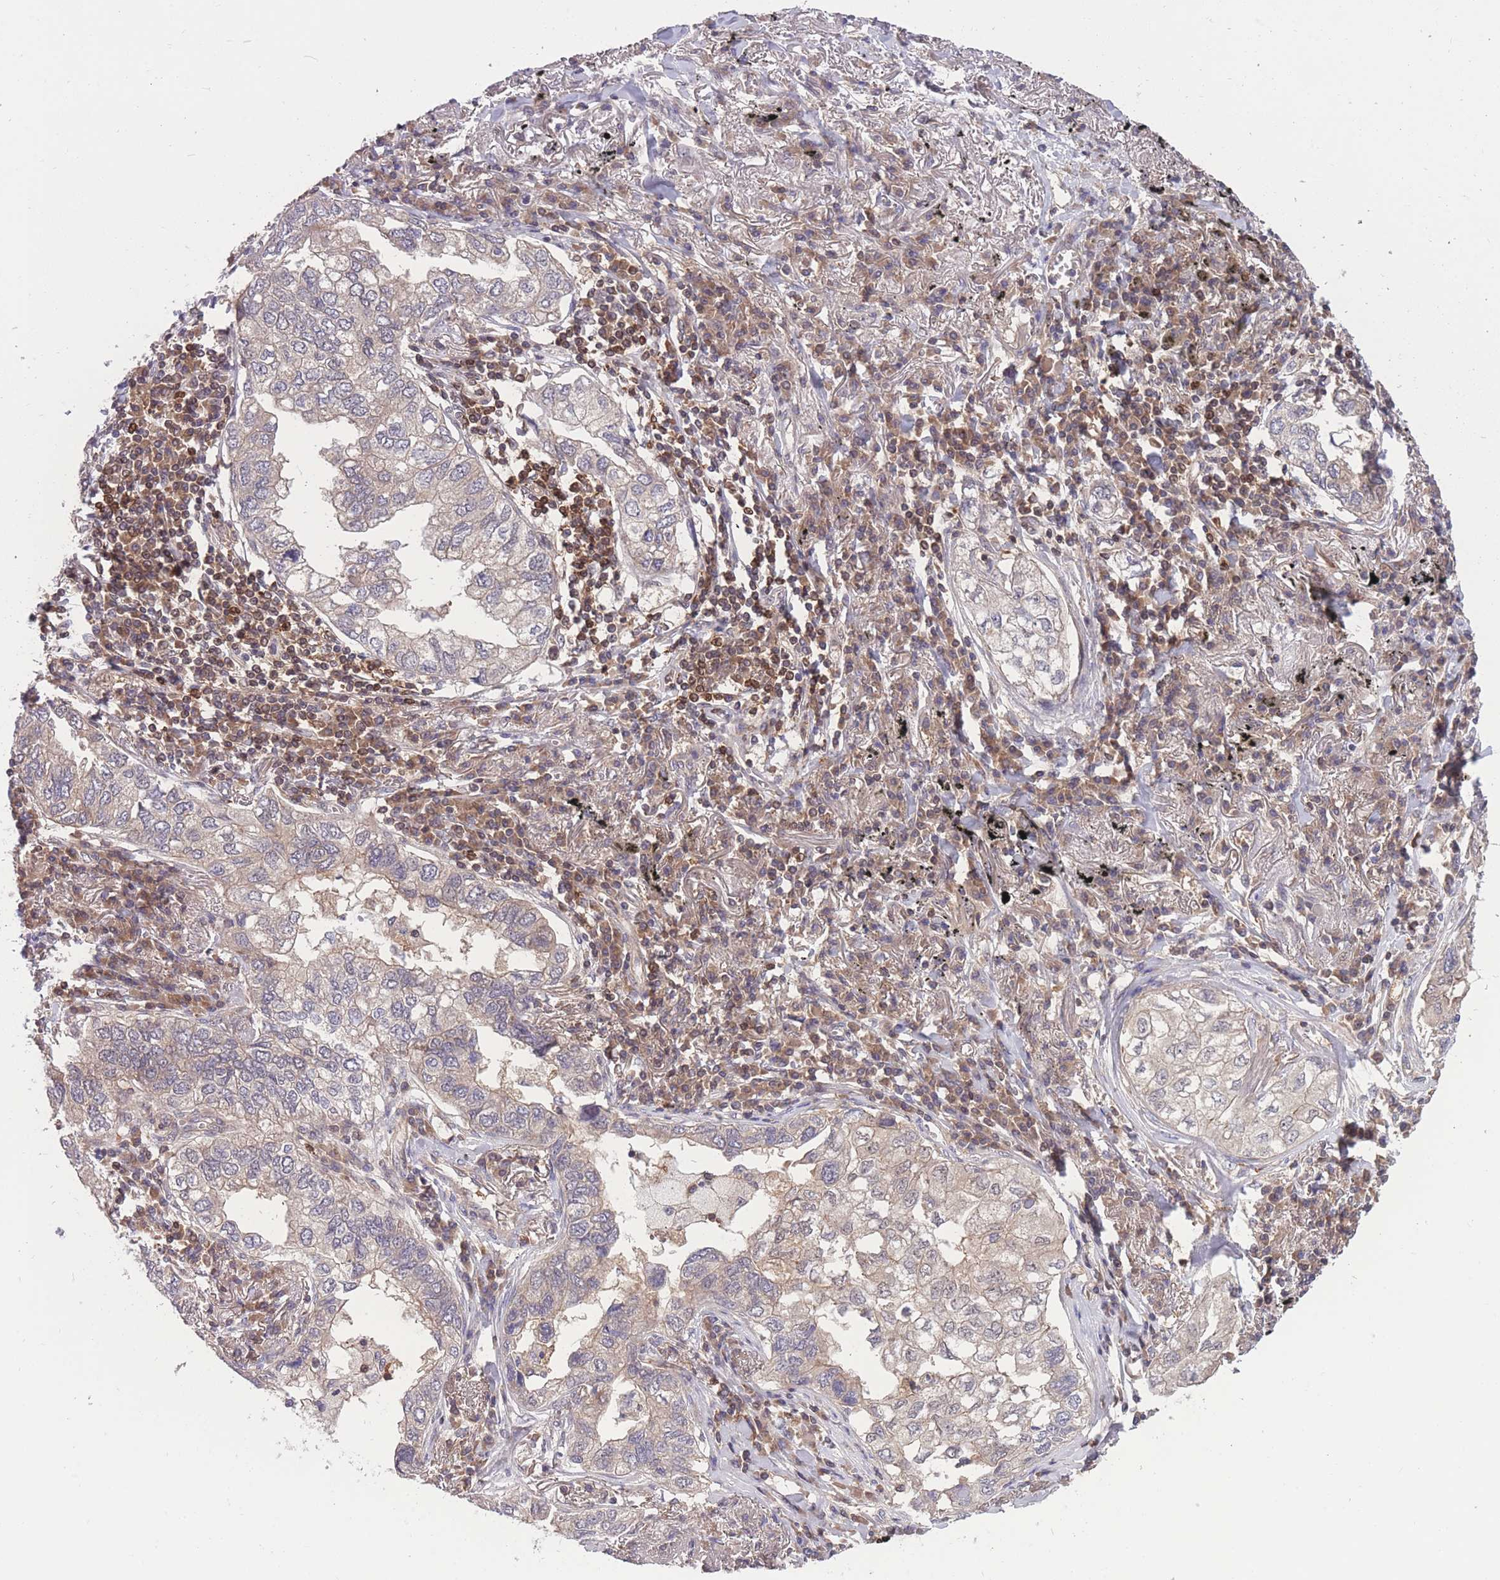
{"staining": {"intensity": "weak", "quantity": "<25%", "location": "cytoplasmic/membranous"}, "tissue": "lung cancer", "cell_type": "Tumor cells", "image_type": "cancer", "snomed": [{"axis": "morphology", "description": "Adenocarcinoma, NOS"}, {"axis": "topography", "description": "Lung"}], "caption": "Lung cancer was stained to show a protein in brown. There is no significant expression in tumor cells.", "gene": "UBE2N", "patient": {"sex": "male", "age": 65}}